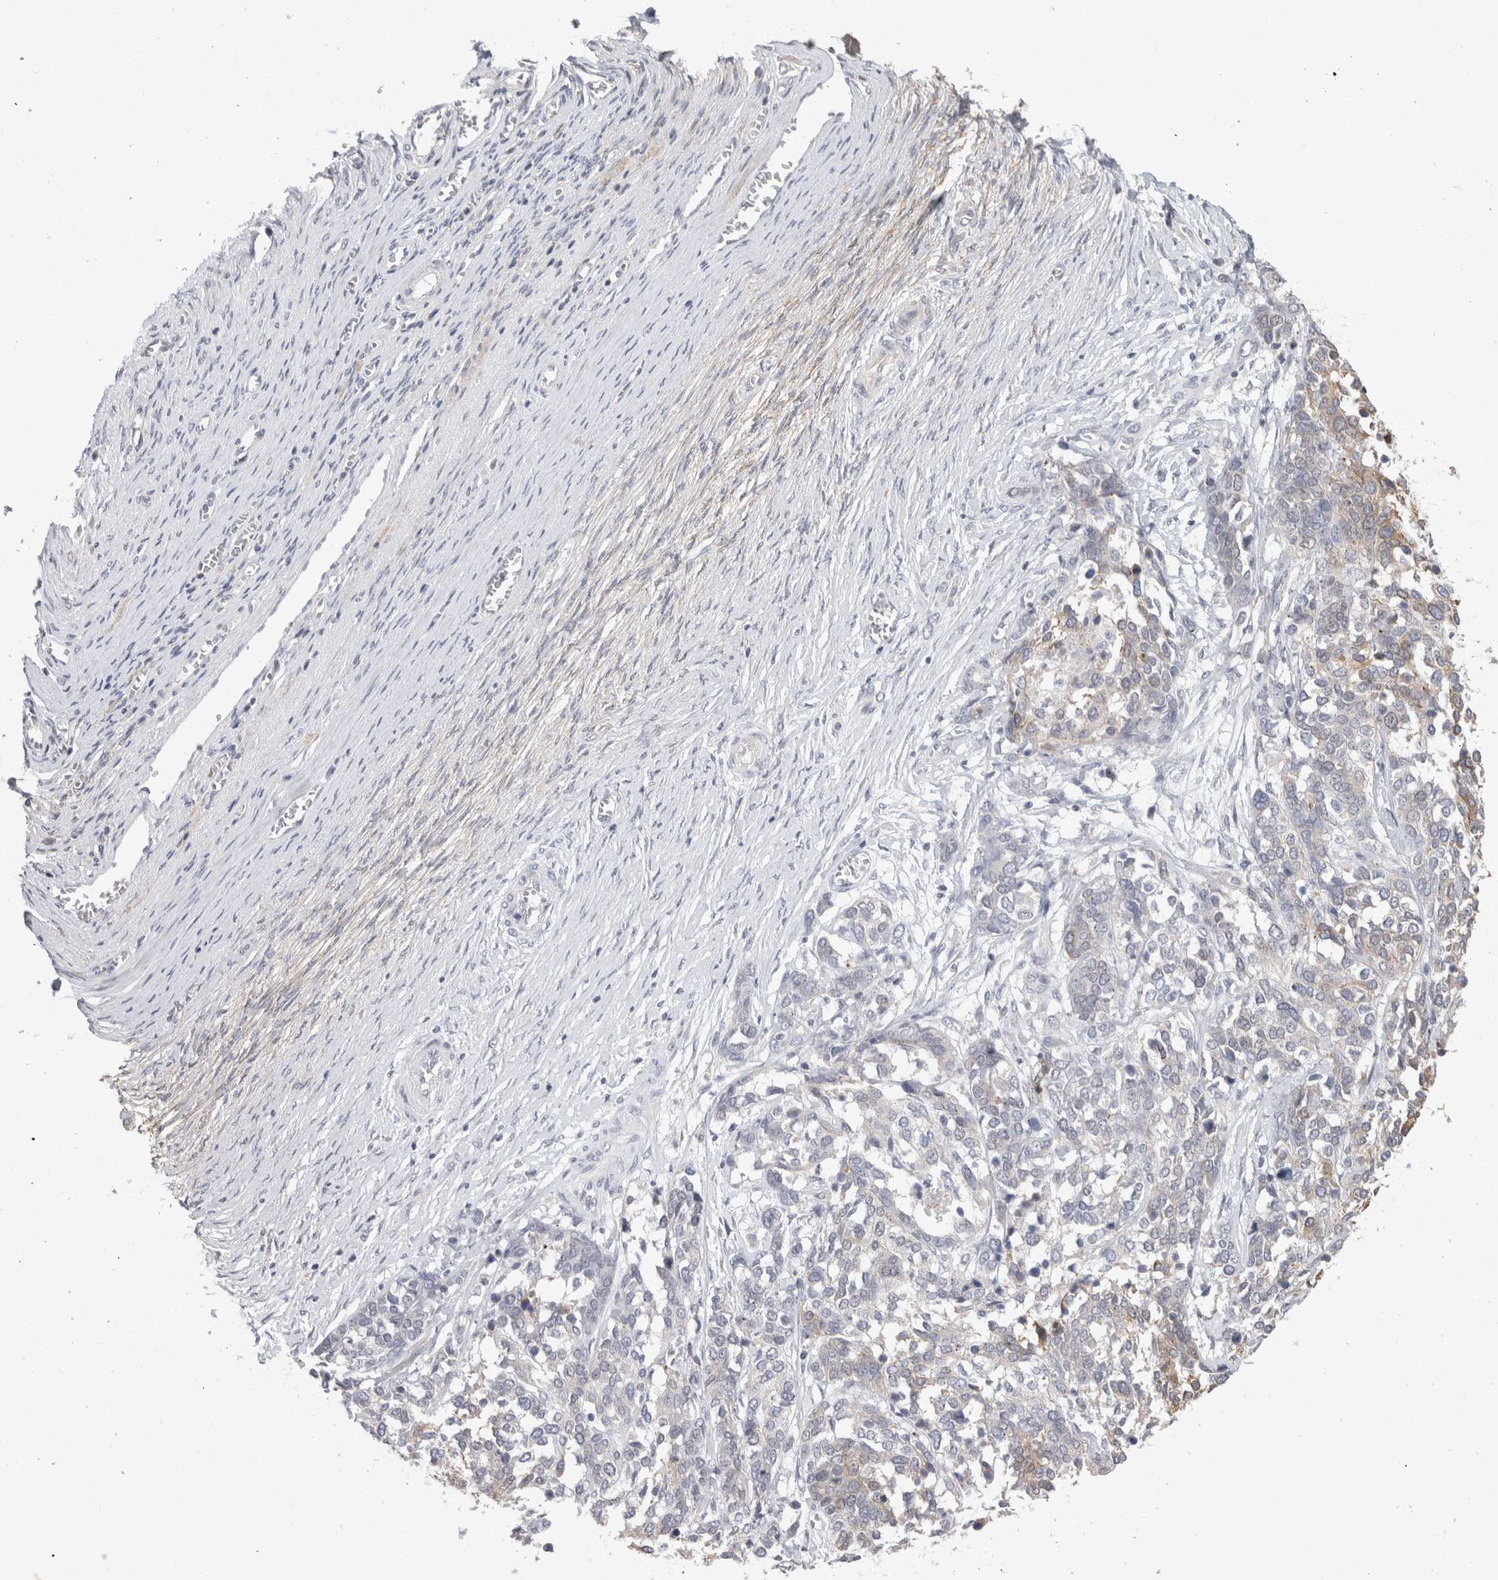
{"staining": {"intensity": "negative", "quantity": "none", "location": "none"}, "tissue": "ovarian cancer", "cell_type": "Tumor cells", "image_type": "cancer", "snomed": [{"axis": "morphology", "description": "Cystadenocarcinoma, serous, NOS"}, {"axis": "topography", "description": "Ovary"}], "caption": "DAB immunohistochemical staining of human ovarian serous cystadenocarcinoma exhibits no significant positivity in tumor cells.", "gene": "SYTL5", "patient": {"sex": "female", "age": 44}}